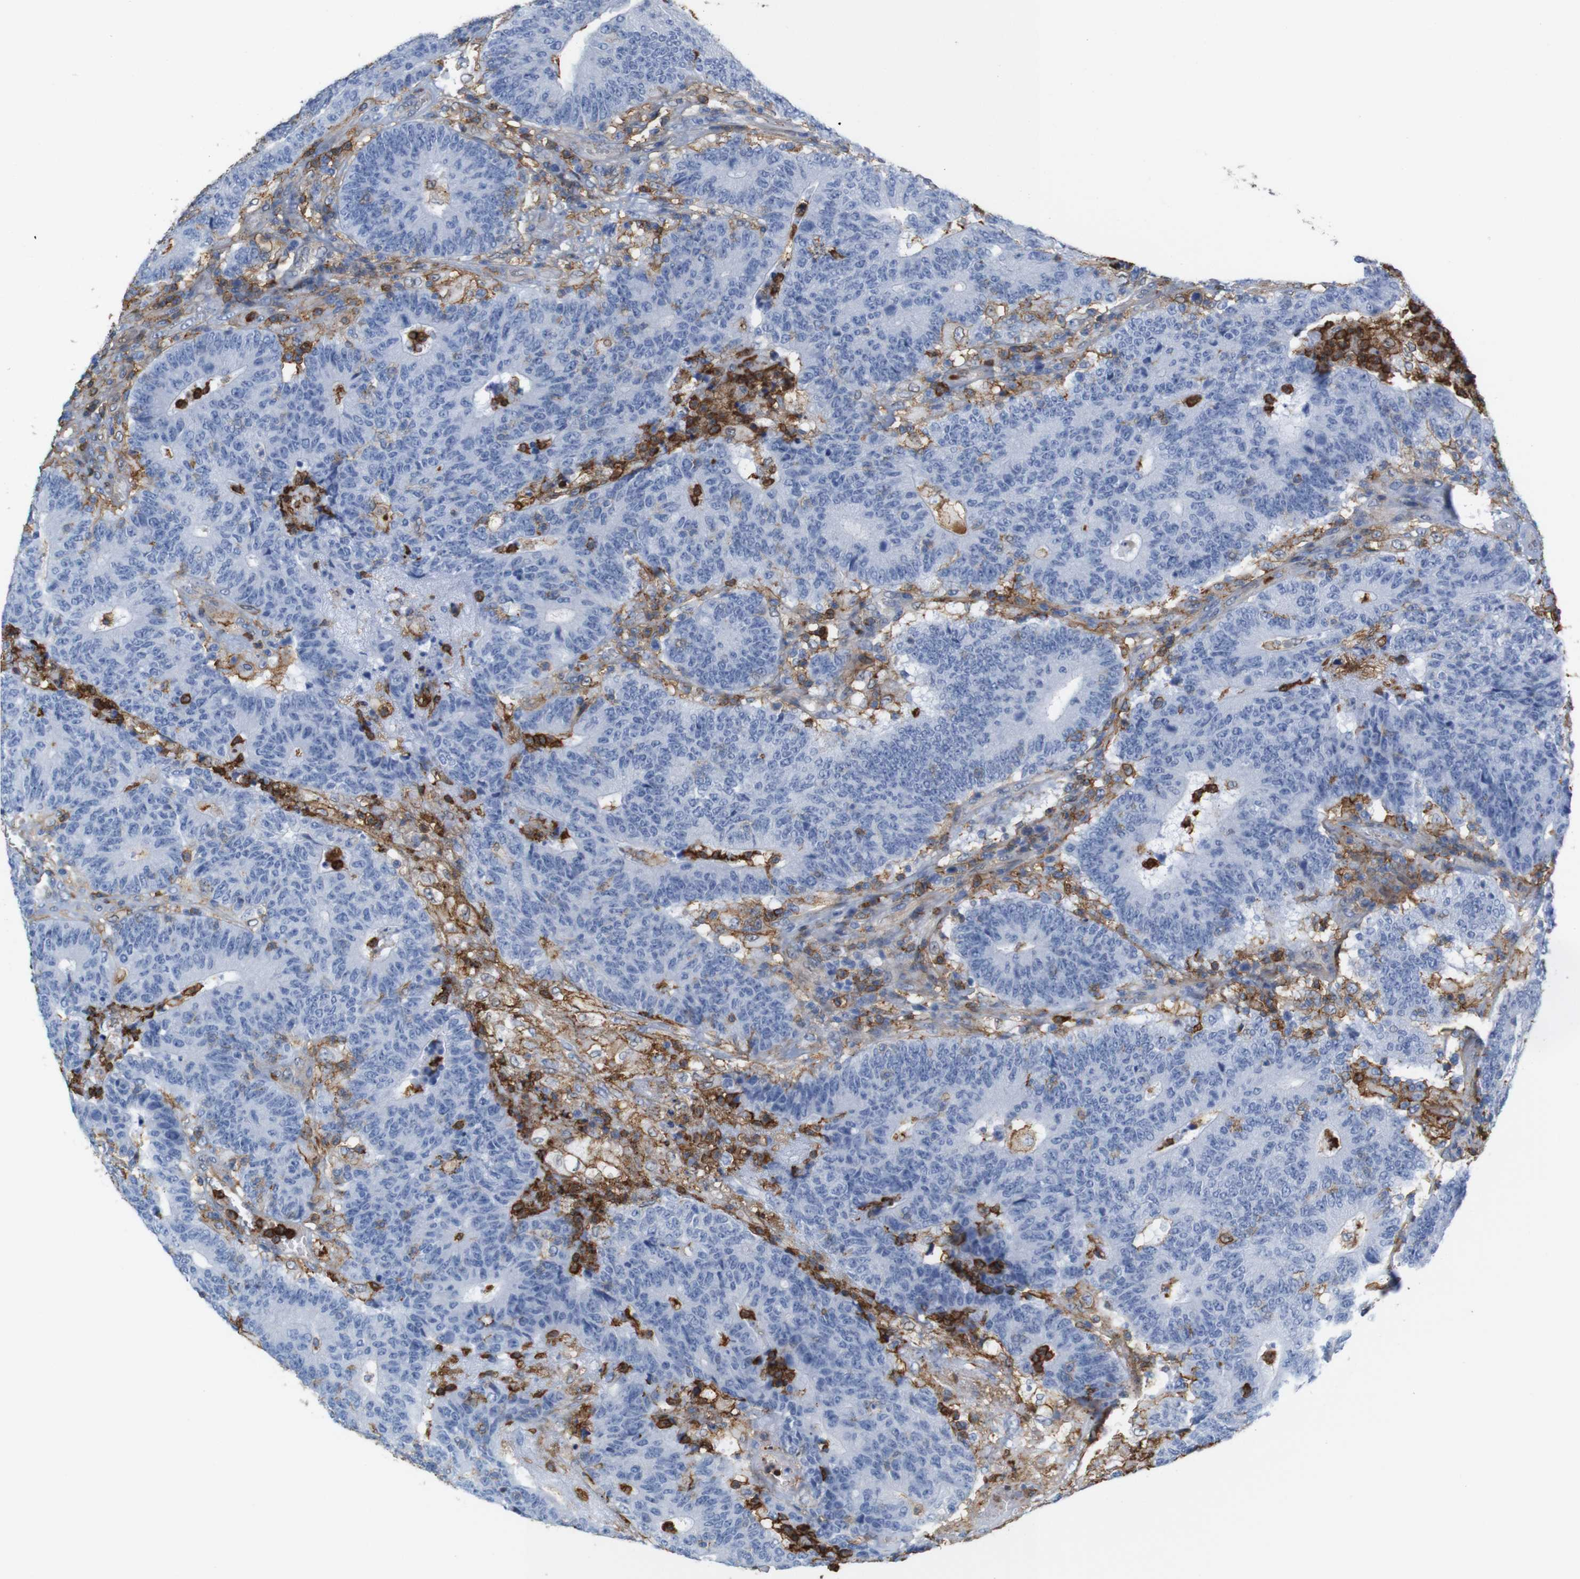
{"staining": {"intensity": "negative", "quantity": "none", "location": "none"}, "tissue": "colorectal cancer", "cell_type": "Tumor cells", "image_type": "cancer", "snomed": [{"axis": "morphology", "description": "Normal tissue, NOS"}, {"axis": "morphology", "description": "Adenocarcinoma, NOS"}, {"axis": "topography", "description": "Colon"}], "caption": "High power microscopy micrograph of an immunohistochemistry image of colorectal cancer (adenocarcinoma), revealing no significant positivity in tumor cells.", "gene": "ANXA1", "patient": {"sex": "female", "age": 75}}